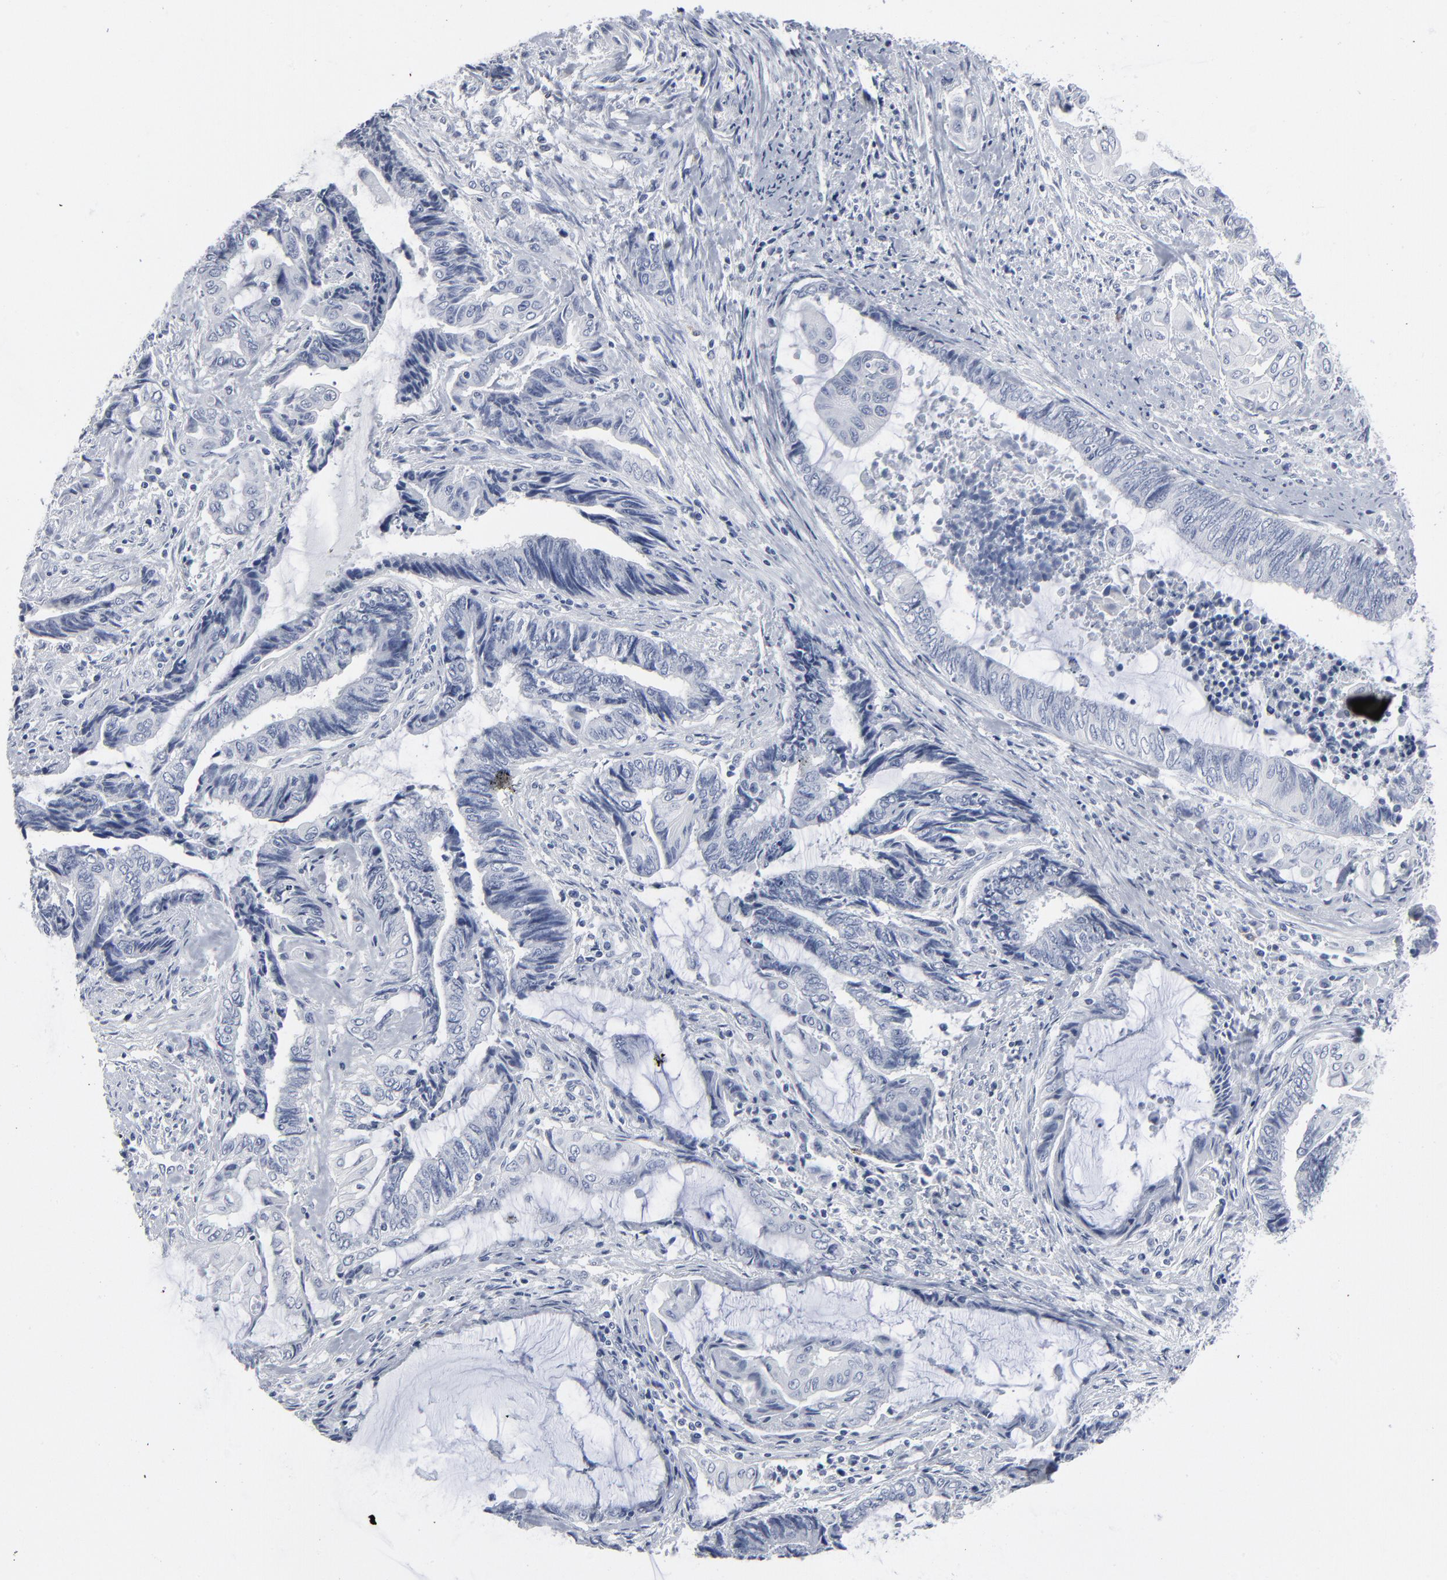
{"staining": {"intensity": "negative", "quantity": "none", "location": "none"}, "tissue": "endometrial cancer", "cell_type": "Tumor cells", "image_type": "cancer", "snomed": [{"axis": "morphology", "description": "Adenocarcinoma, NOS"}, {"axis": "topography", "description": "Uterus"}, {"axis": "topography", "description": "Endometrium"}], "caption": "This is a image of immunohistochemistry (IHC) staining of endometrial adenocarcinoma, which shows no staining in tumor cells.", "gene": "PAGE1", "patient": {"sex": "female", "age": 70}}